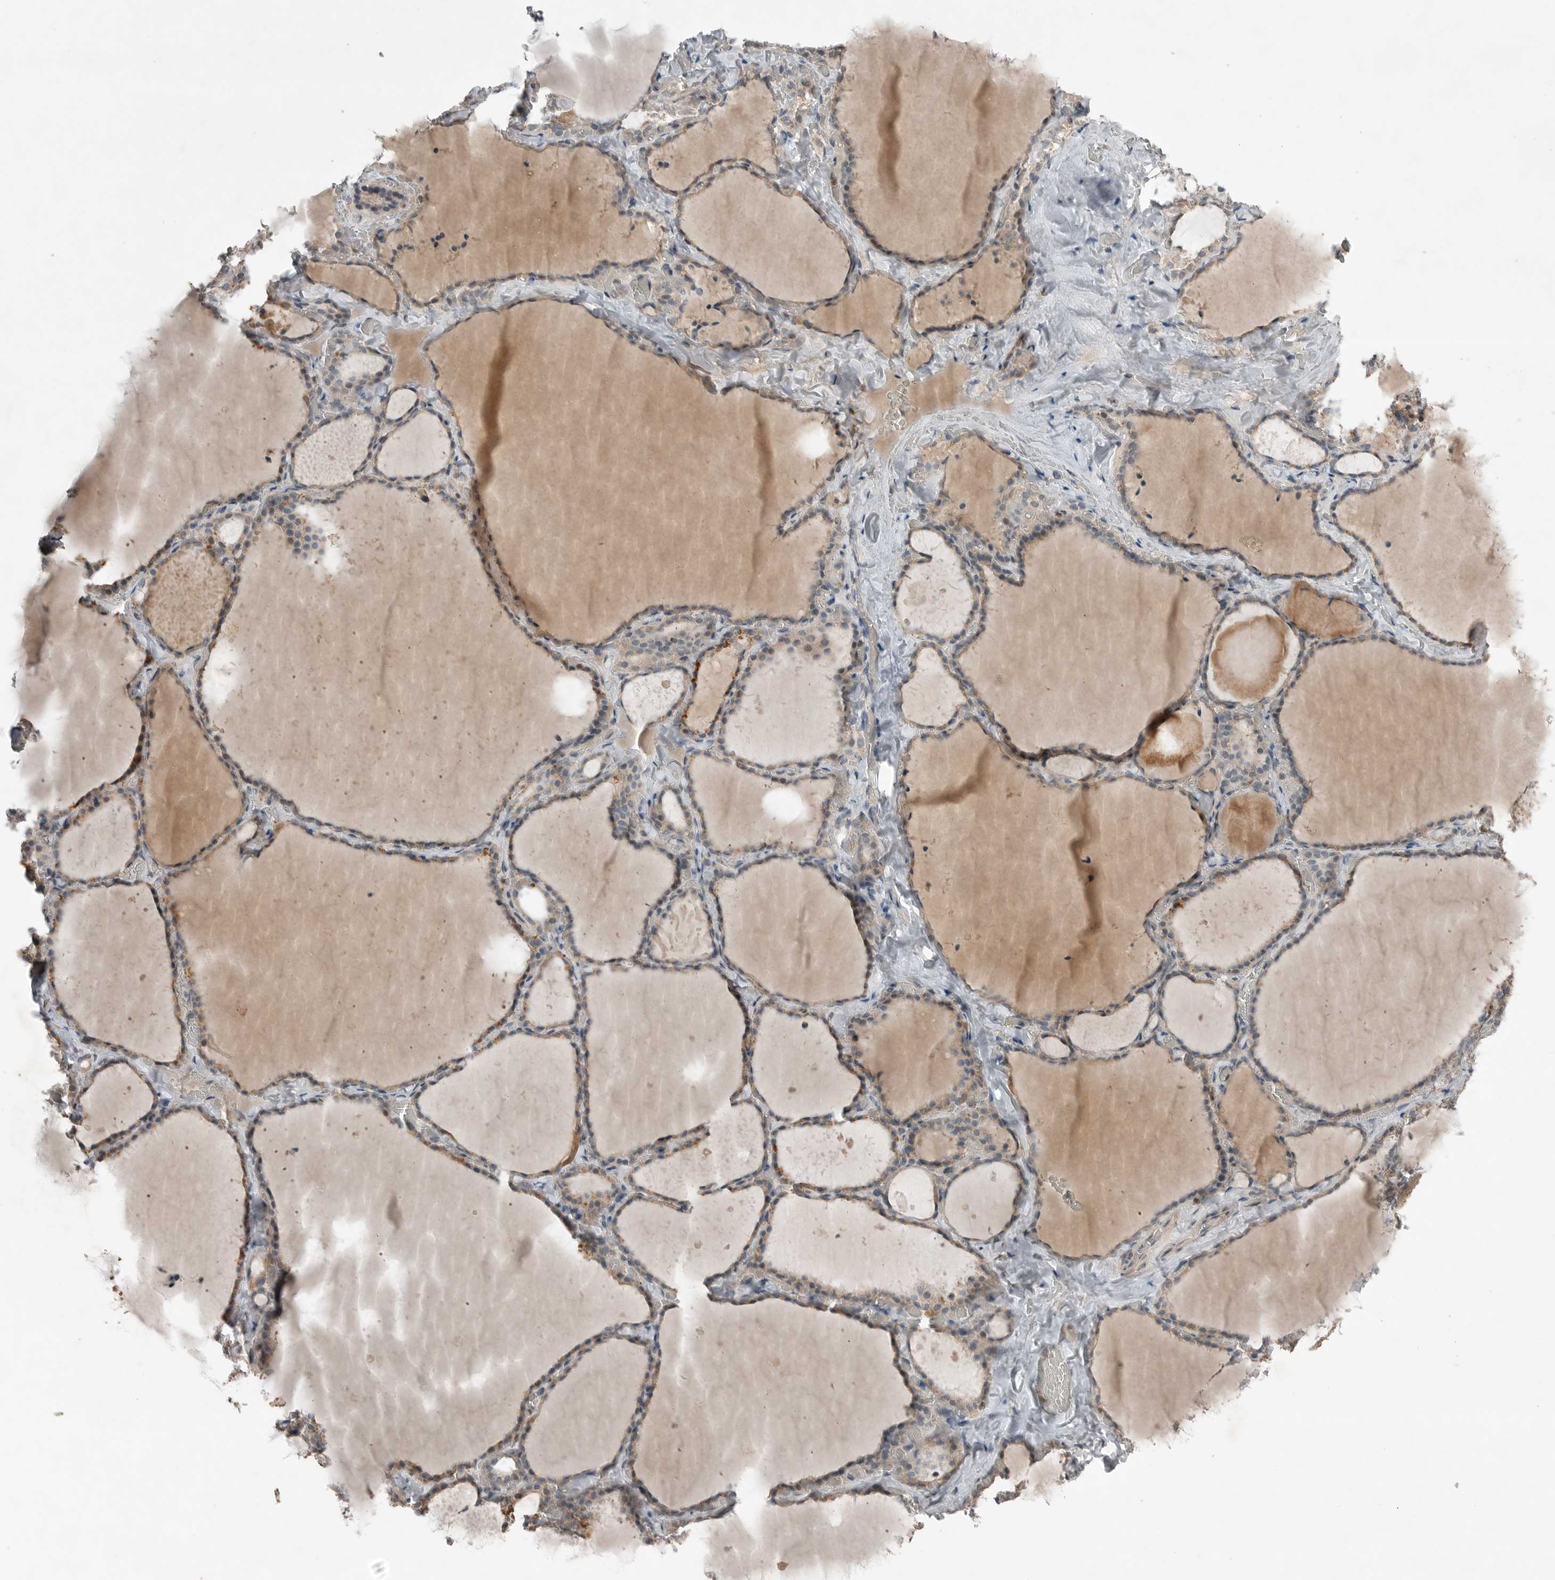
{"staining": {"intensity": "moderate", "quantity": ">75%", "location": "cytoplasmic/membranous"}, "tissue": "thyroid gland", "cell_type": "Glandular cells", "image_type": "normal", "snomed": [{"axis": "morphology", "description": "Normal tissue, NOS"}, {"axis": "topography", "description": "Thyroid gland"}], "caption": "Immunohistochemical staining of unremarkable thyroid gland displays medium levels of moderate cytoplasmic/membranous positivity in approximately >75% of glandular cells. (DAB = brown stain, brightfield microscopy at high magnification).", "gene": "MFAP3L", "patient": {"sex": "female", "age": 22}}